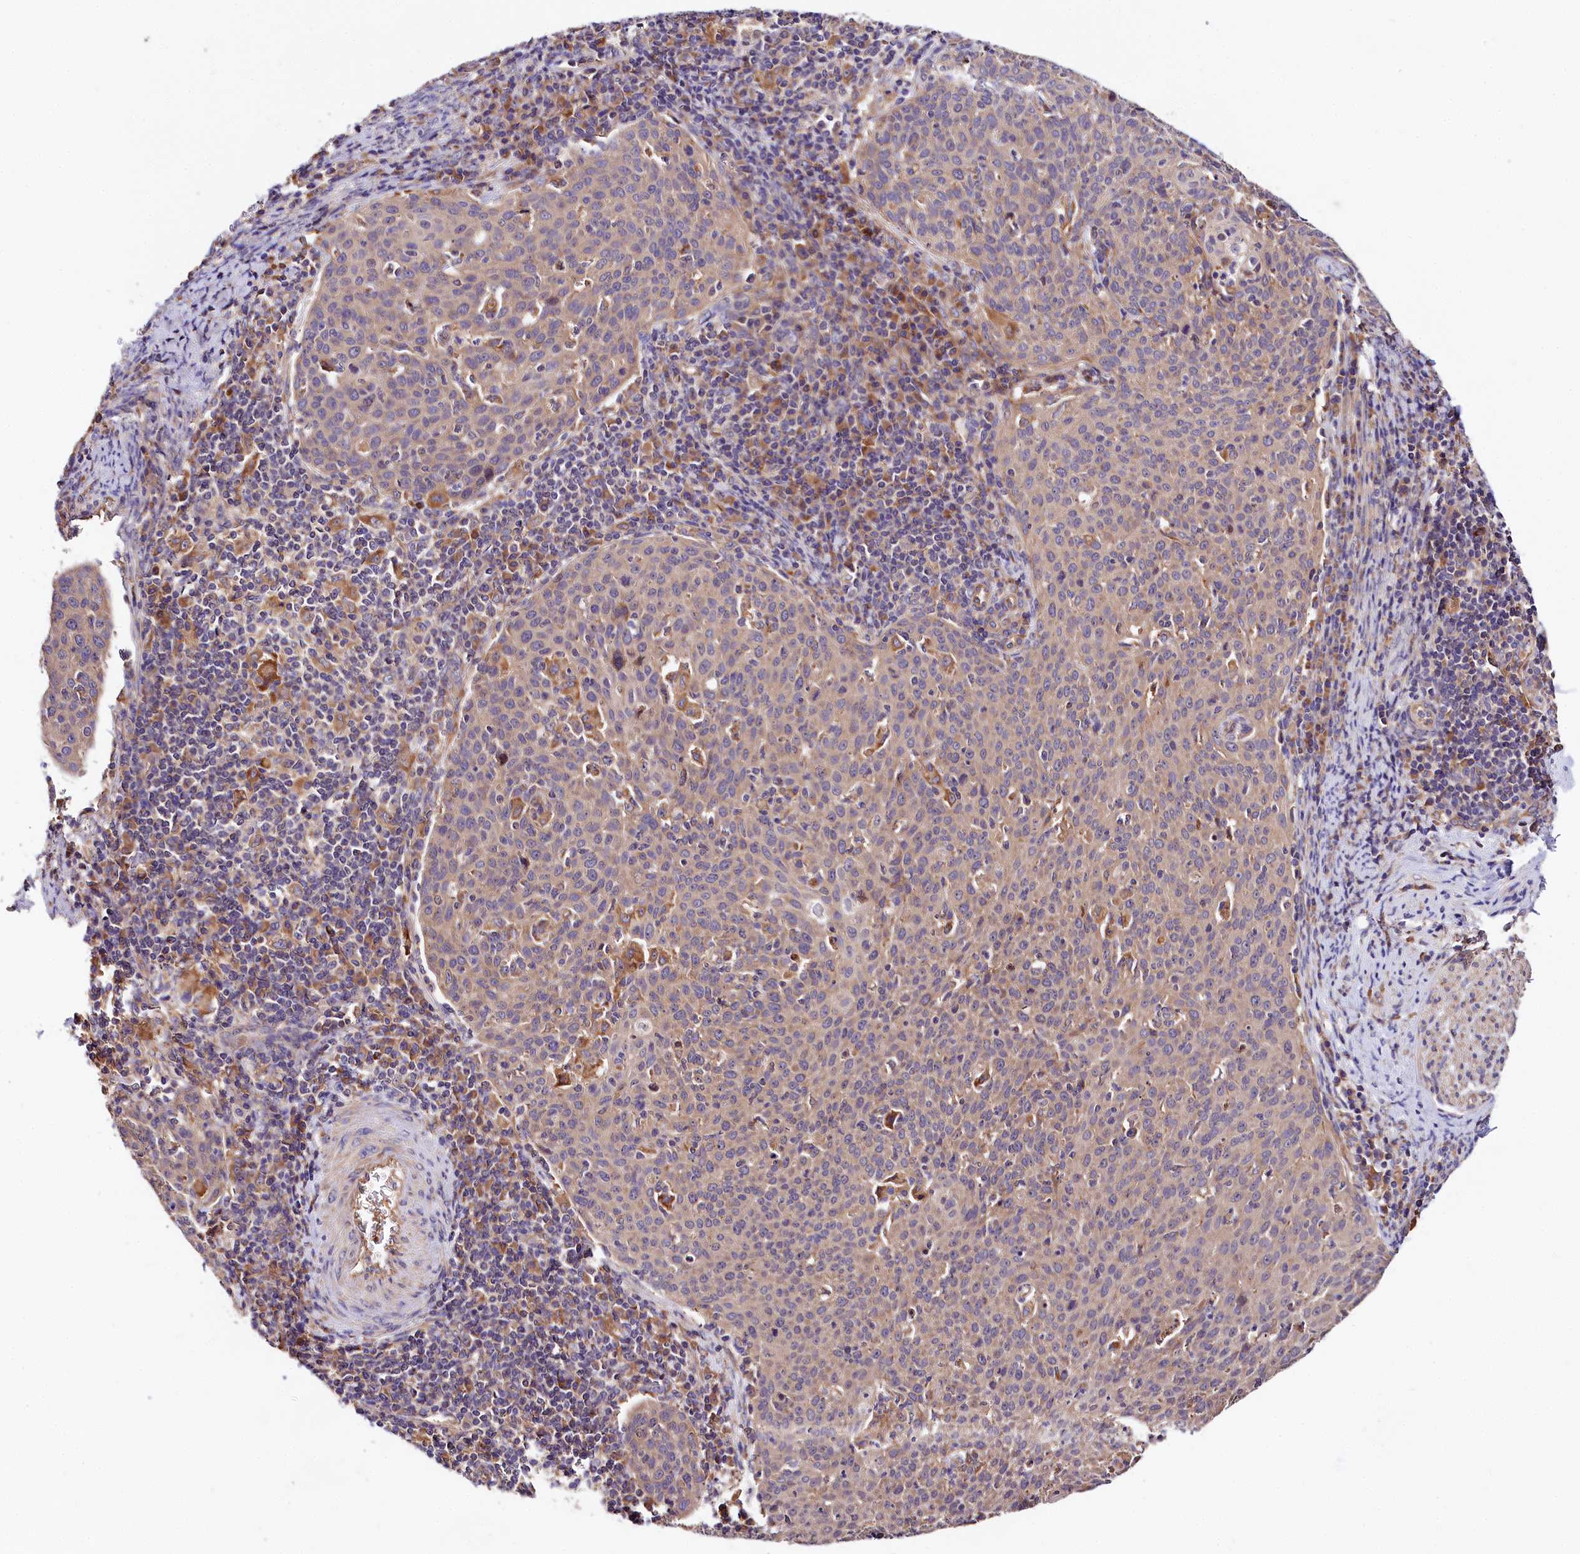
{"staining": {"intensity": "weak", "quantity": "<25%", "location": "cytoplasmic/membranous"}, "tissue": "cervical cancer", "cell_type": "Tumor cells", "image_type": "cancer", "snomed": [{"axis": "morphology", "description": "Squamous cell carcinoma, NOS"}, {"axis": "topography", "description": "Cervix"}], "caption": "An immunohistochemistry (IHC) photomicrograph of cervical squamous cell carcinoma is shown. There is no staining in tumor cells of cervical squamous cell carcinoma. (Brightfield microscopy of DAB (3,3'-diaminobenzidine) immunohistochemistry at high magnification).", "gene": "SPG11", "patient": {"sex": "female", "age": 38}}